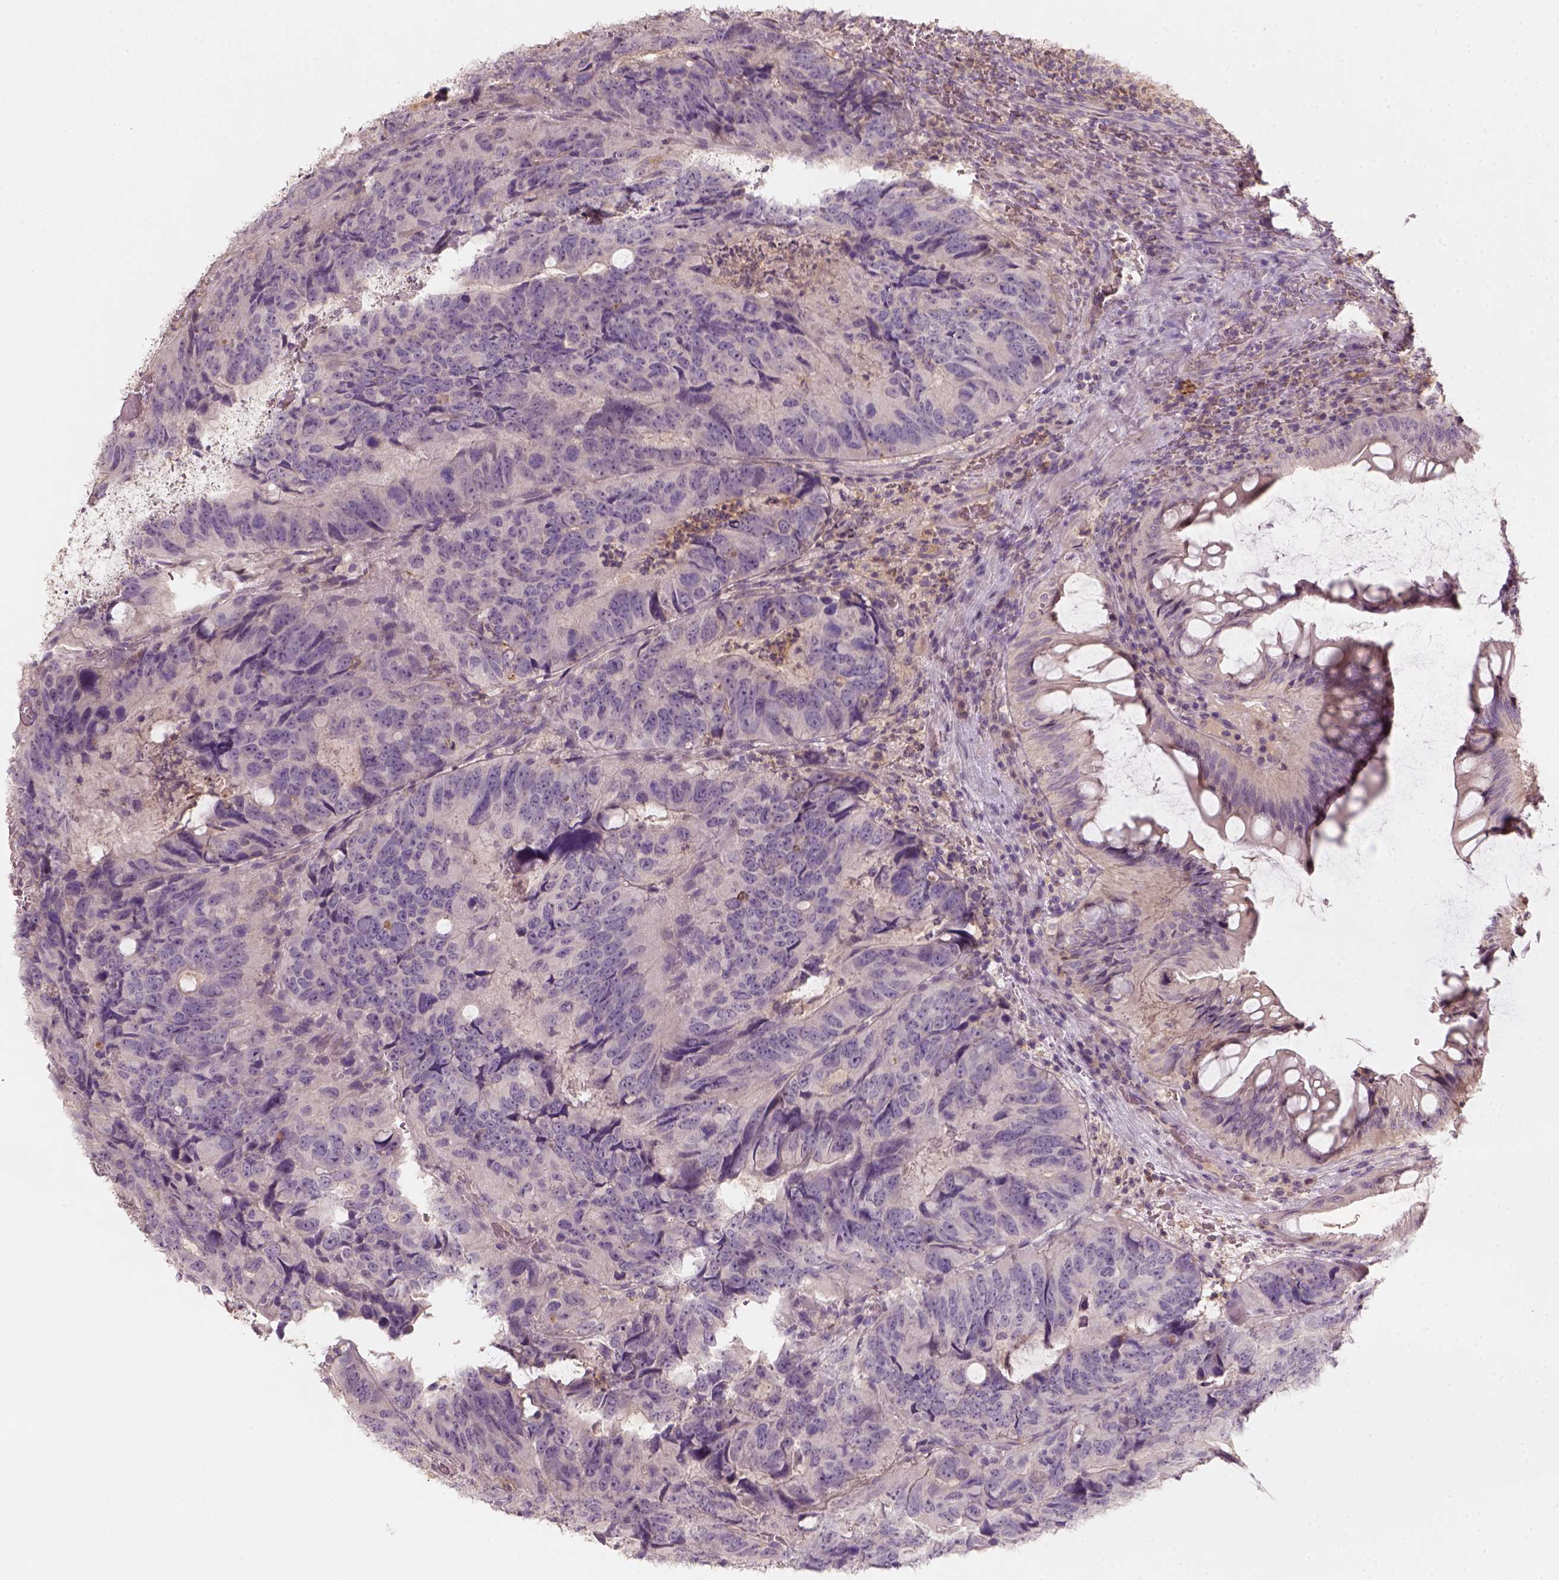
{"staining": {"intensity": "negative", "quantity": "none", "location": "none"}, "tissue": "colorectal cancer", "cell_type": "Tumor cells", "image_type": "cancer", "snomed": [{"axis": "morphology", "description": "Adenocarcinoma, NOS"}, {"axis": "topography", "description": "Colon"}], "caption": "High power microscopy photomicrograph of an IHC photomicrograph of colorectal cancer (adenocarcinoma), revealing no significant expression in tumor cells.", "gene": "AQP9", "patient": {"sex": "male", "age": 79}}